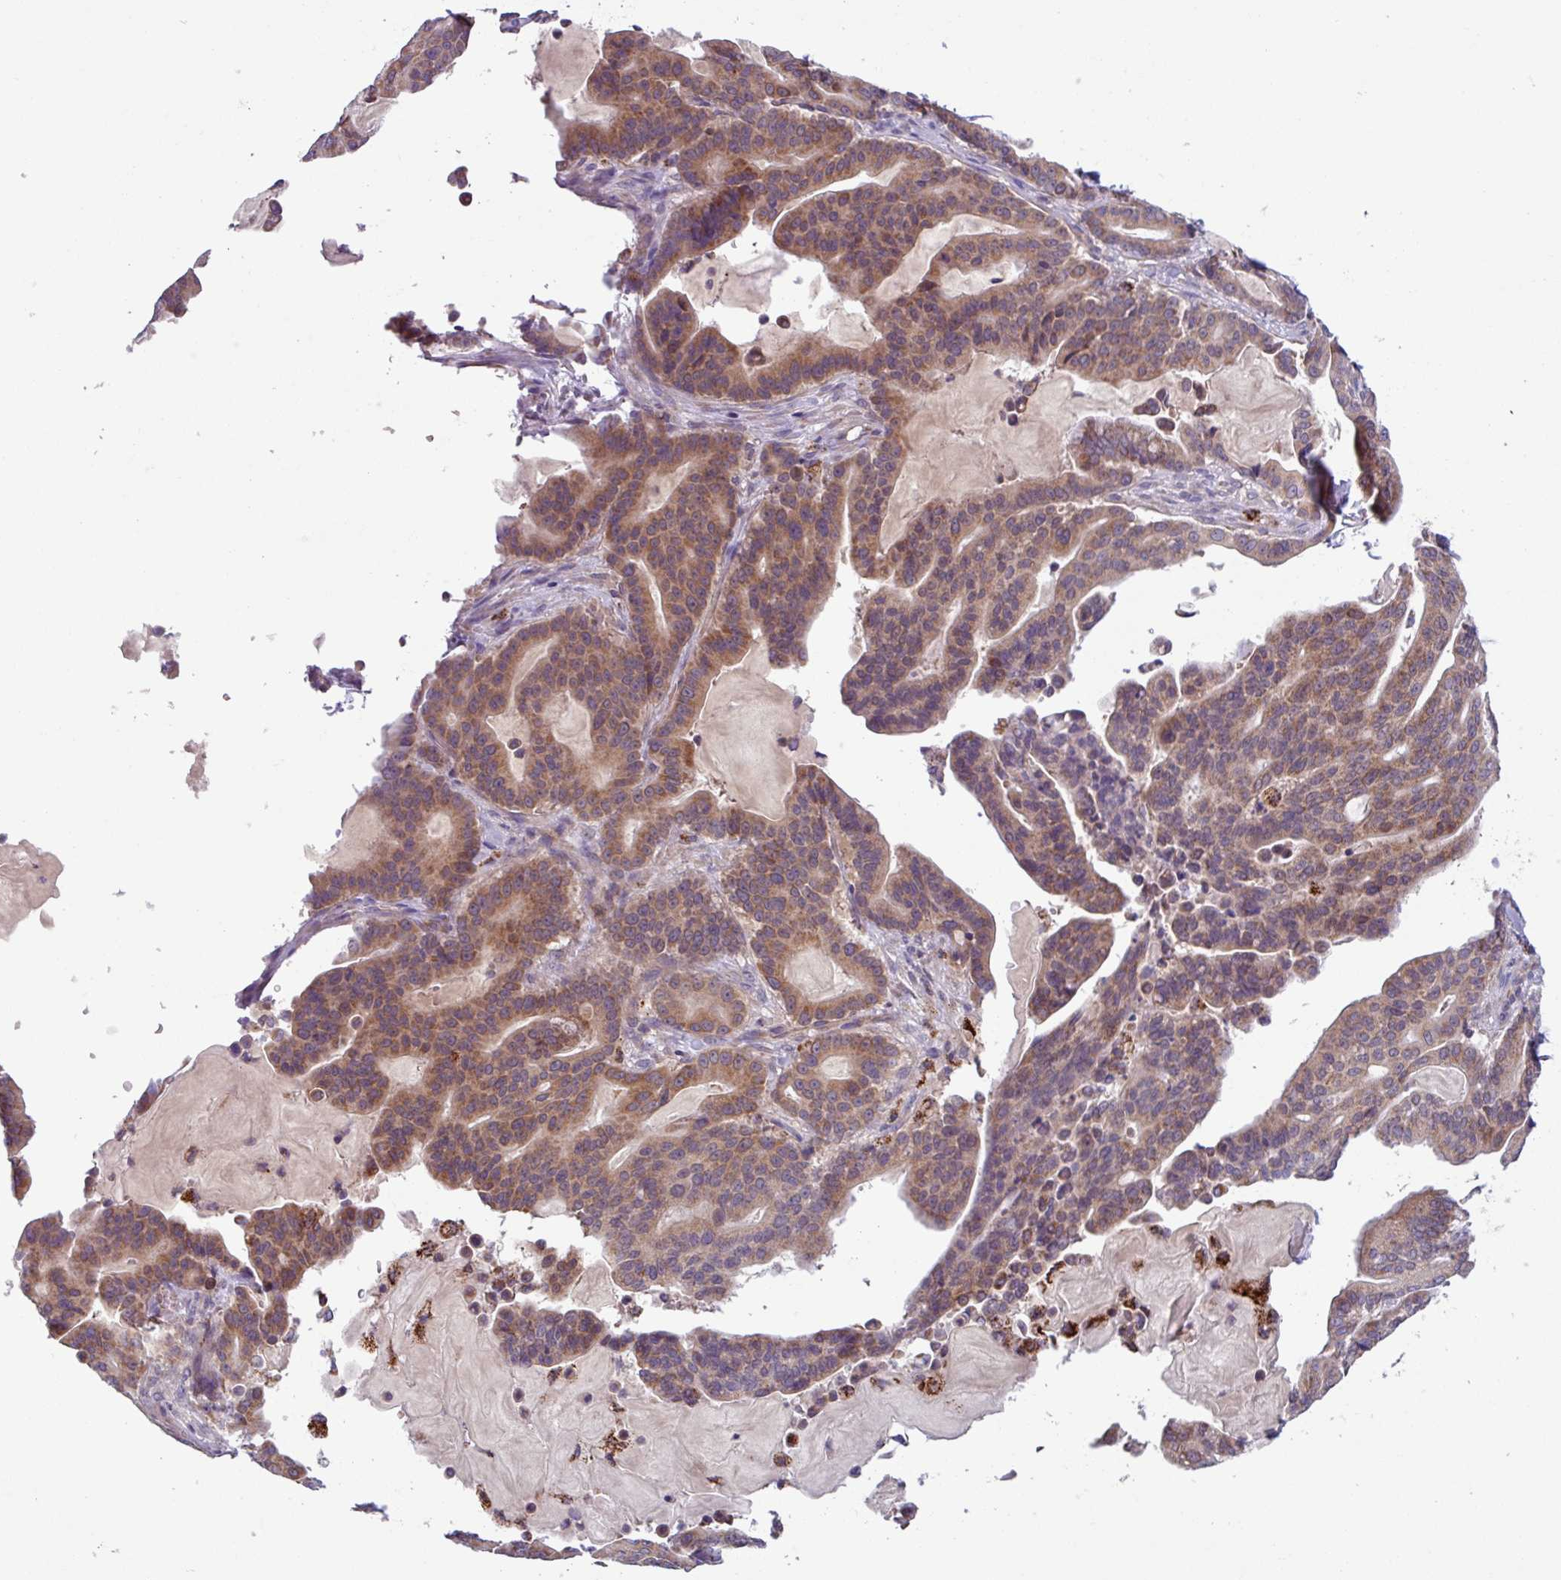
{"staining": {"intensity": "moderate", "quantity": ">75%", "location": "cytoplasmic/membranous"}, "tissue": "pancreatic cancer", "cell_type": "Tumor cells", "image_type": "cancer", "snomed": [{"axis": "morphology", "description": "Adenocarcinoma, NOS"}, {"axis": "topography", "description": "Pancreas"}], "caption": "The histopathology image exhibits immunohistochemical staining of adenocarcinoma (pancreatic). There is moderate cytoplasmic/membranous expression is identified in approximately >75% of tumor cells.", "gene": "AKIRIN1", "patient": {"sex": "male", "age": 63}}